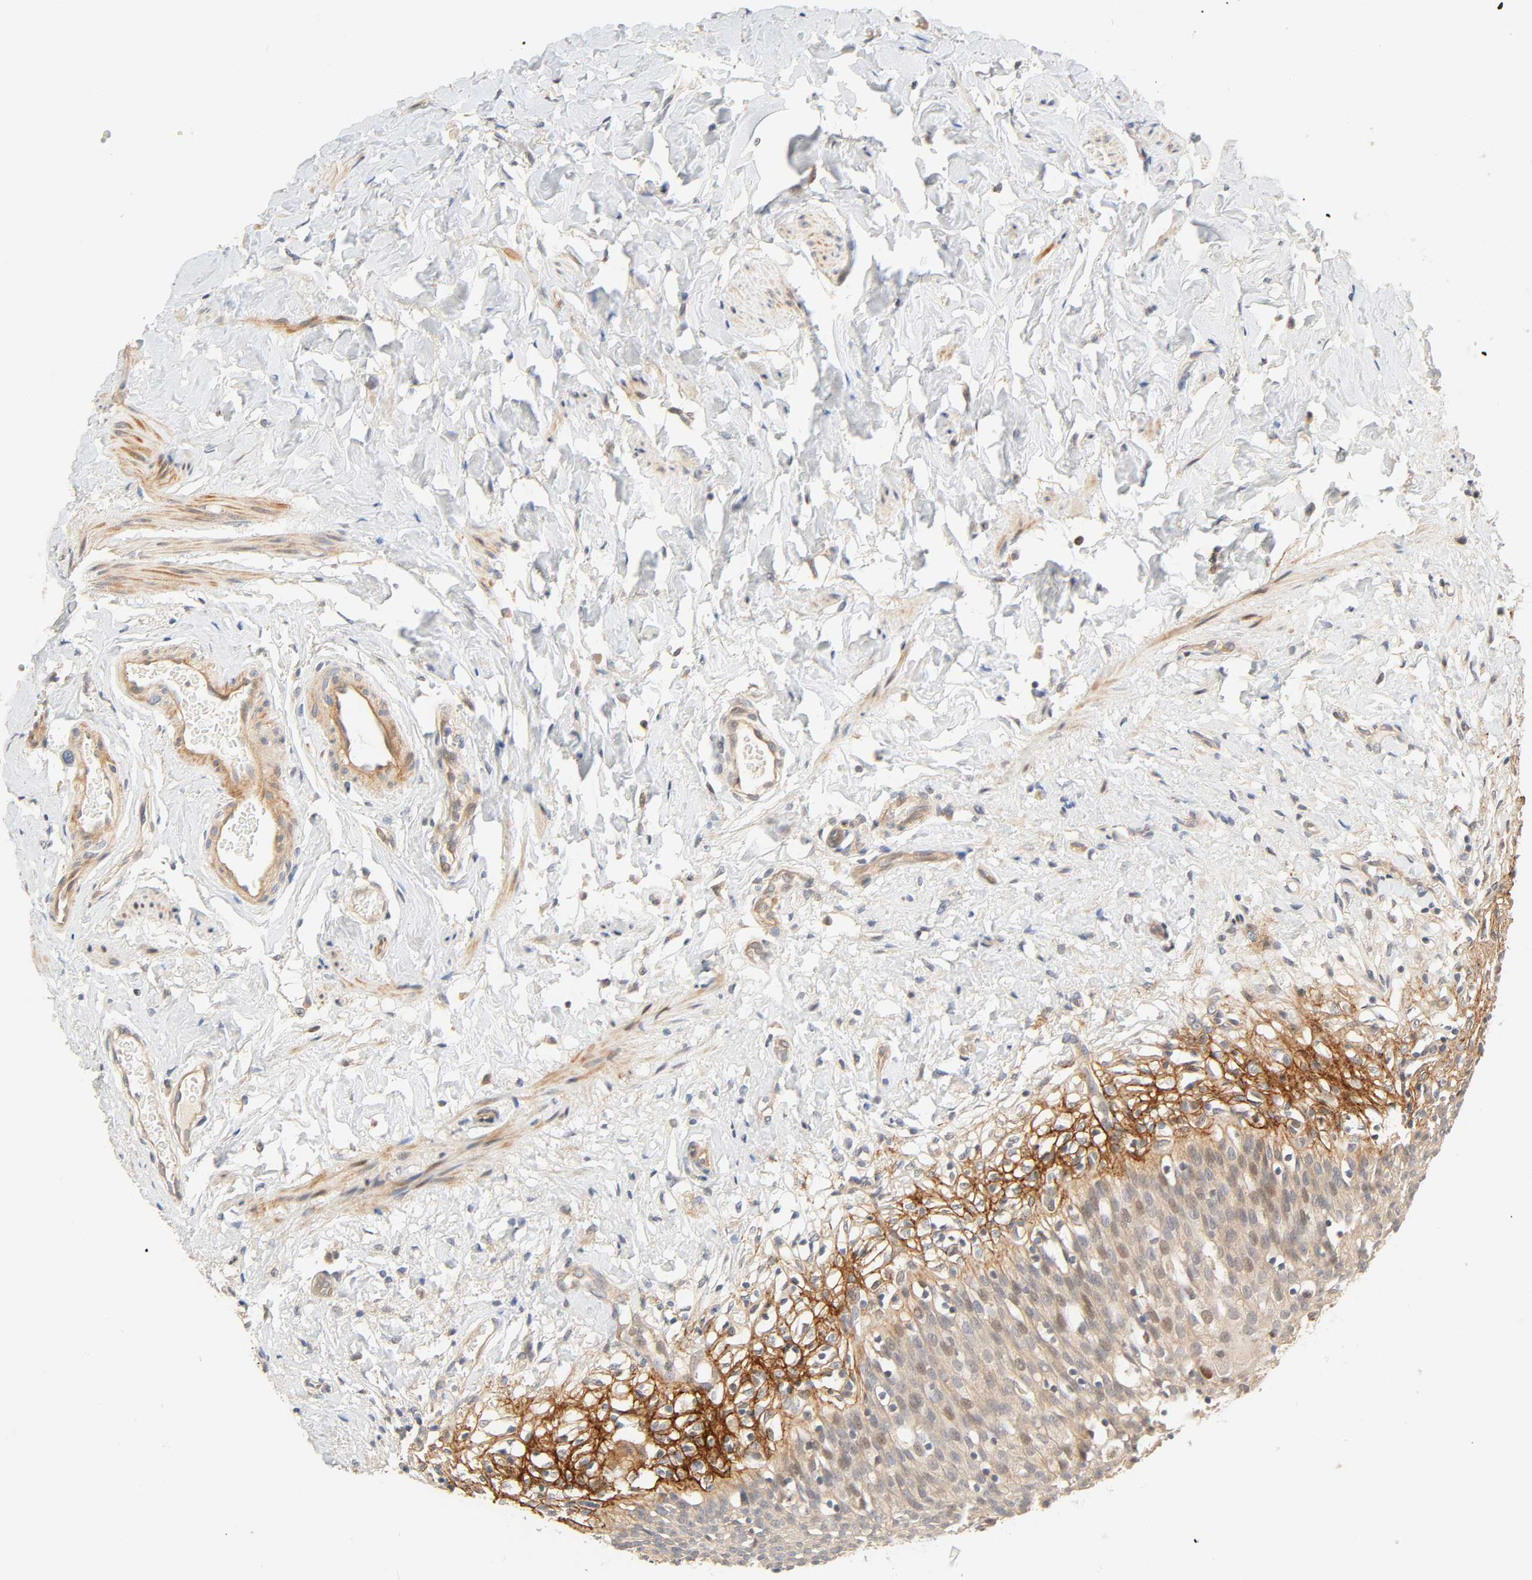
{"staining": {"intensity": "moderate", "quantity": ">75%", "location": "cytoplasmic/membranous"}, "tissue": "urinary bladder", "cell_type": "Urothelial cells", "image_type": "normal", "snomed": [{"axis": "morphology", "description": "Normal tissue, NOS"}, {"axis": "topography", "description": "Urinary bladder"}], "caption": "Urinary bladder stained with immunohistochemistry (IHC) demonstrates moderate cytoplasmic/membranous positivity in approximately >75% of urothelial cells. (DAB (3,3'-diaminobenzidine) IHC with brightfield microscopy, high magnification).", "gene": "CACNA1G", "patient": {"sex": "female", "age": 80}}